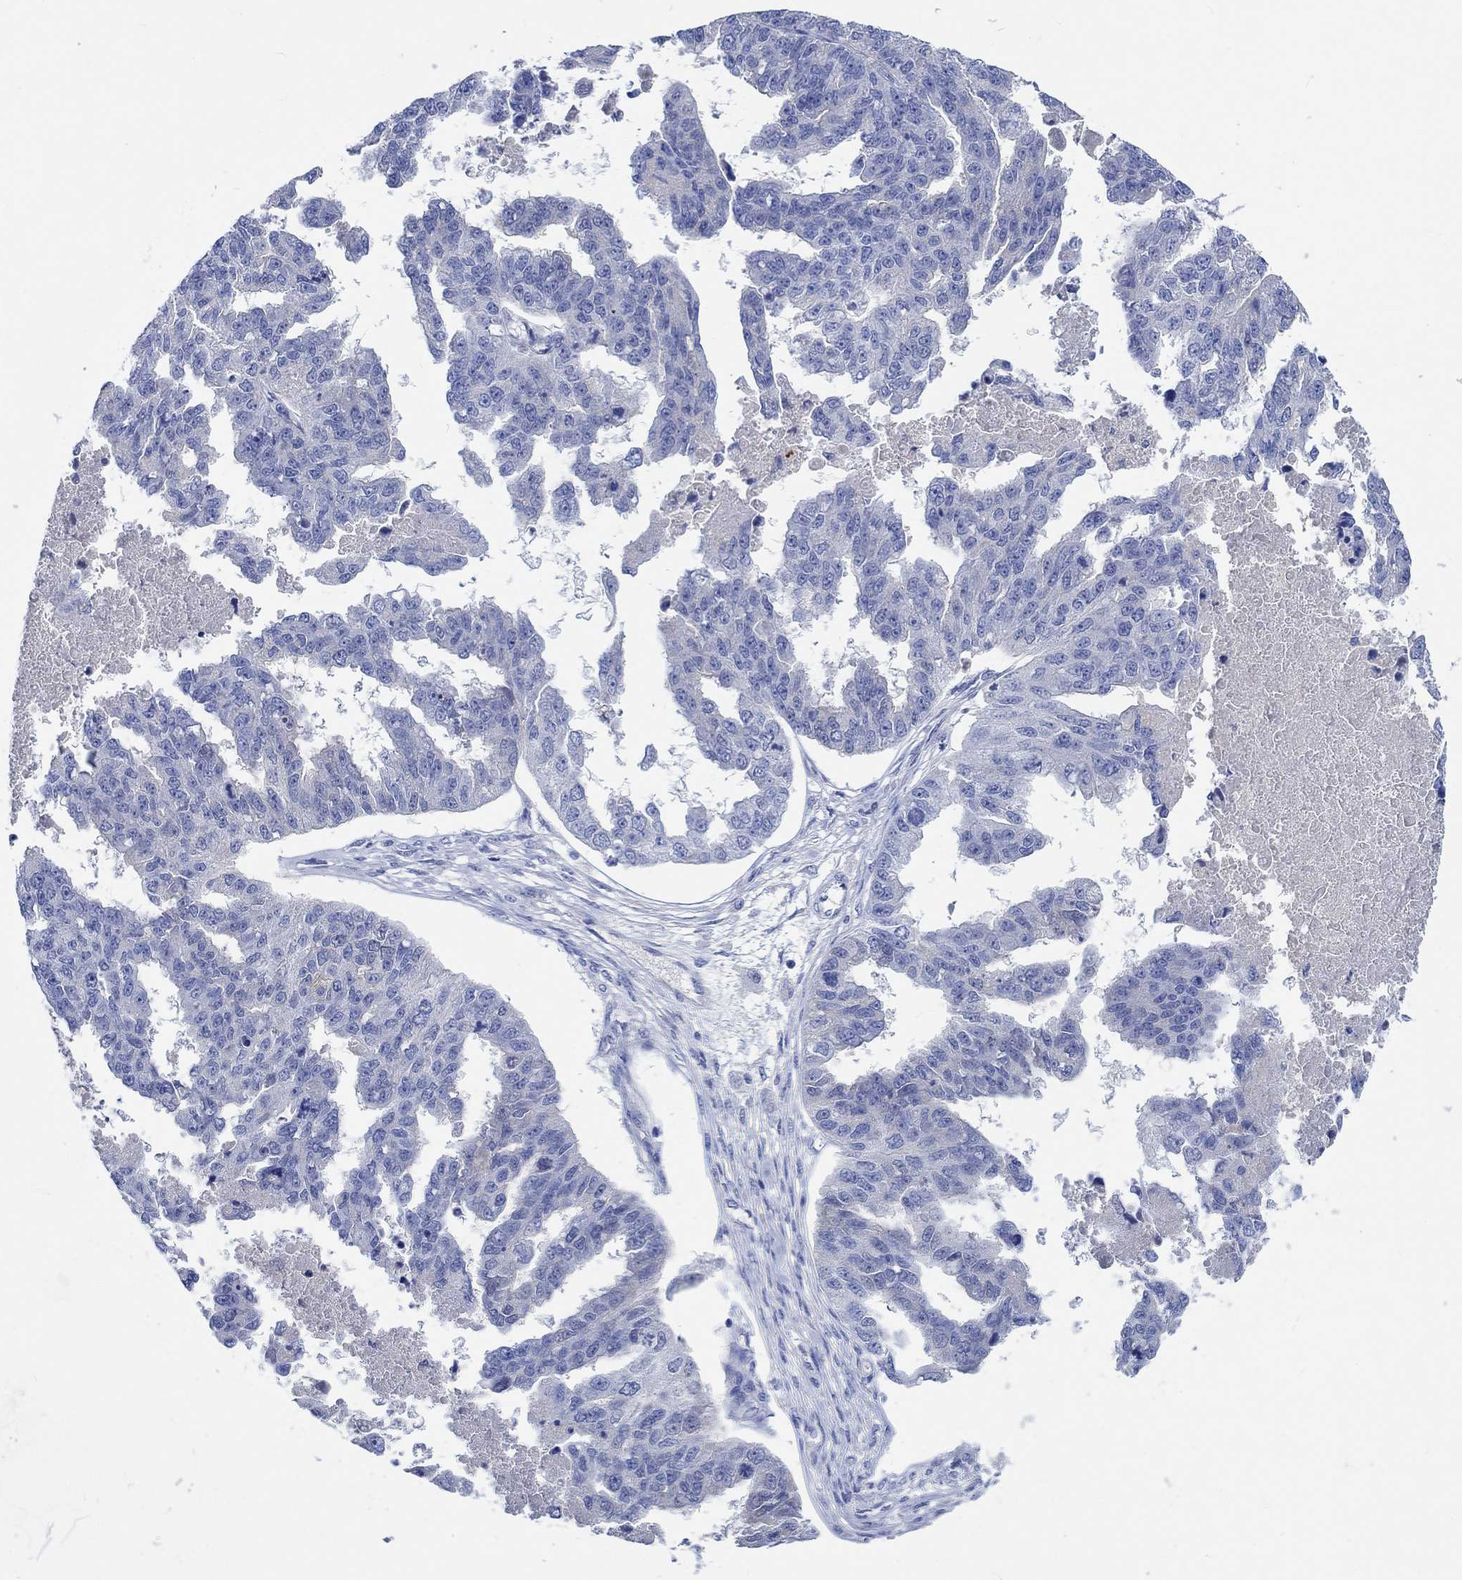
{"staining": {"intensity": "negative", "quantity": "none", "location": "none"}, "tissue": "ovarian cancer", "cell_type": "Tumor cells", "image_type": "cancer", "snomed": [{"axis": "morphology", "description": "Cystadenocarcinoma, serous, NOS"}, {"axis": "topography", "description": "Ovary"}], "caption": "Immunohistochemical staining of human ovarian serous cystadenocarcinoma exhibits no significant staining in tumor cells. Nuclei are stained in blue.", "gene": "SHISA4", "patient": {"sex": "female", "age": 58}}